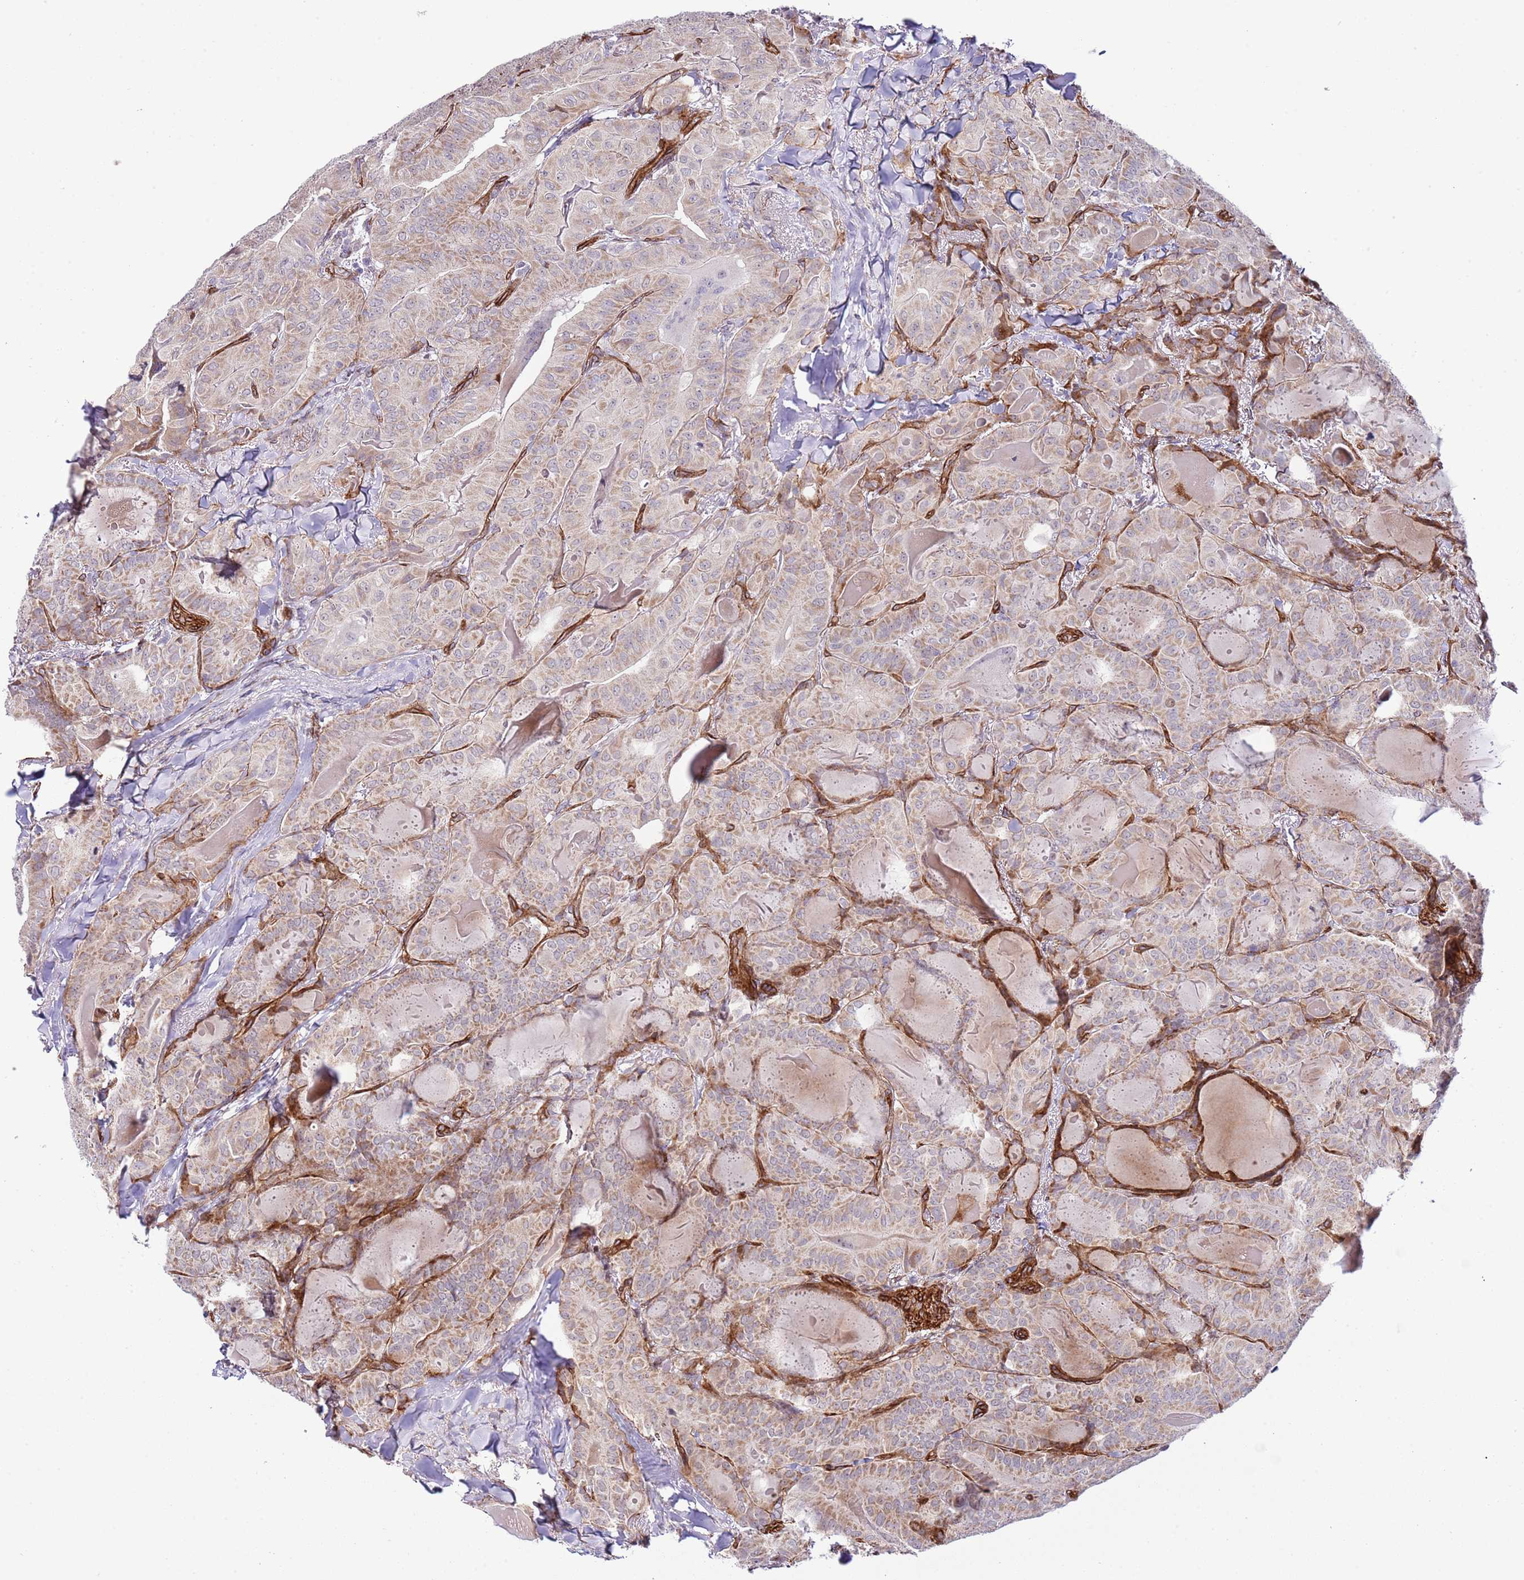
{"staining": {"intensity": "moderate", "quantity": ">75%", "location": "cytoplasmic/membranous"}, "tissue": "thyroid cancer", "cell_type": "Tumor cells", "image_type": "cancer", "snomed": [{"axis": "morphology", "description": "Papillary adenocarcinoma, NOS"}, {"axis": "topography", "description": "Thyroid gland"}], "caption": "Approximately >75% of tumor cells in thyroid cancer show moderate cytoplasmic/membranous protein expression as visualized by brown immunohistochemical staining.", "gene": "NEK3", "patient": {"sex": "female", "age": 68}}